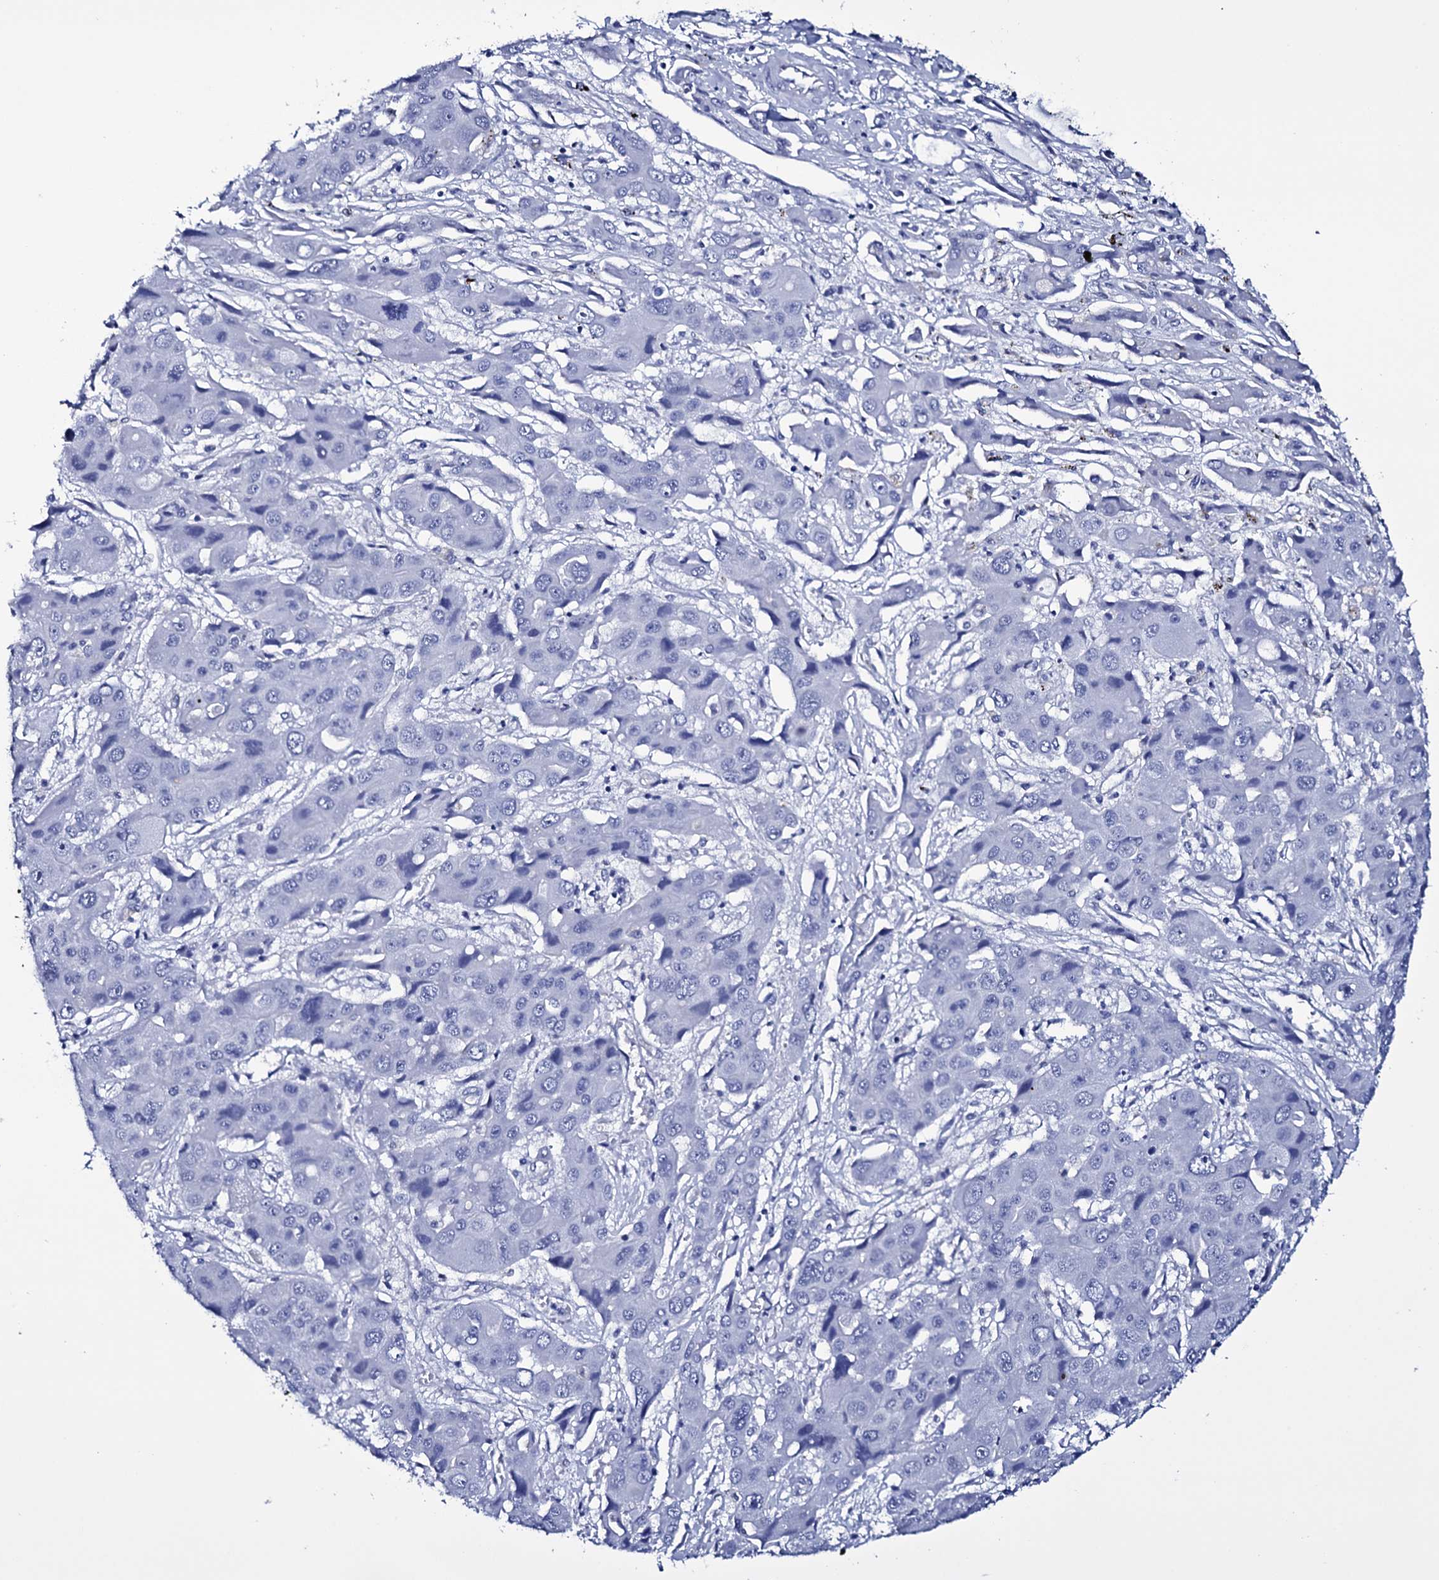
{"staining": {"intensity": "negative", "quantity": "none", "location": "none"}, "tissue": "liver cancer", "cell_type": "Tumor cells", "image_type": "cancer", "snomed": [{"axis": "morphology", "description": "Cholangiocarcinoma"}, {"axis": "topography", "description": "Liver"}], "caption": "DAB (3,3'-diaminobenzidine) immunohistochemical staining of liver cancer (cholangiocarcinoma) shows no significant positivity in tumor cells.", "gene": "ITPRID2", "patient": {"sex": "male", "age": 67}}